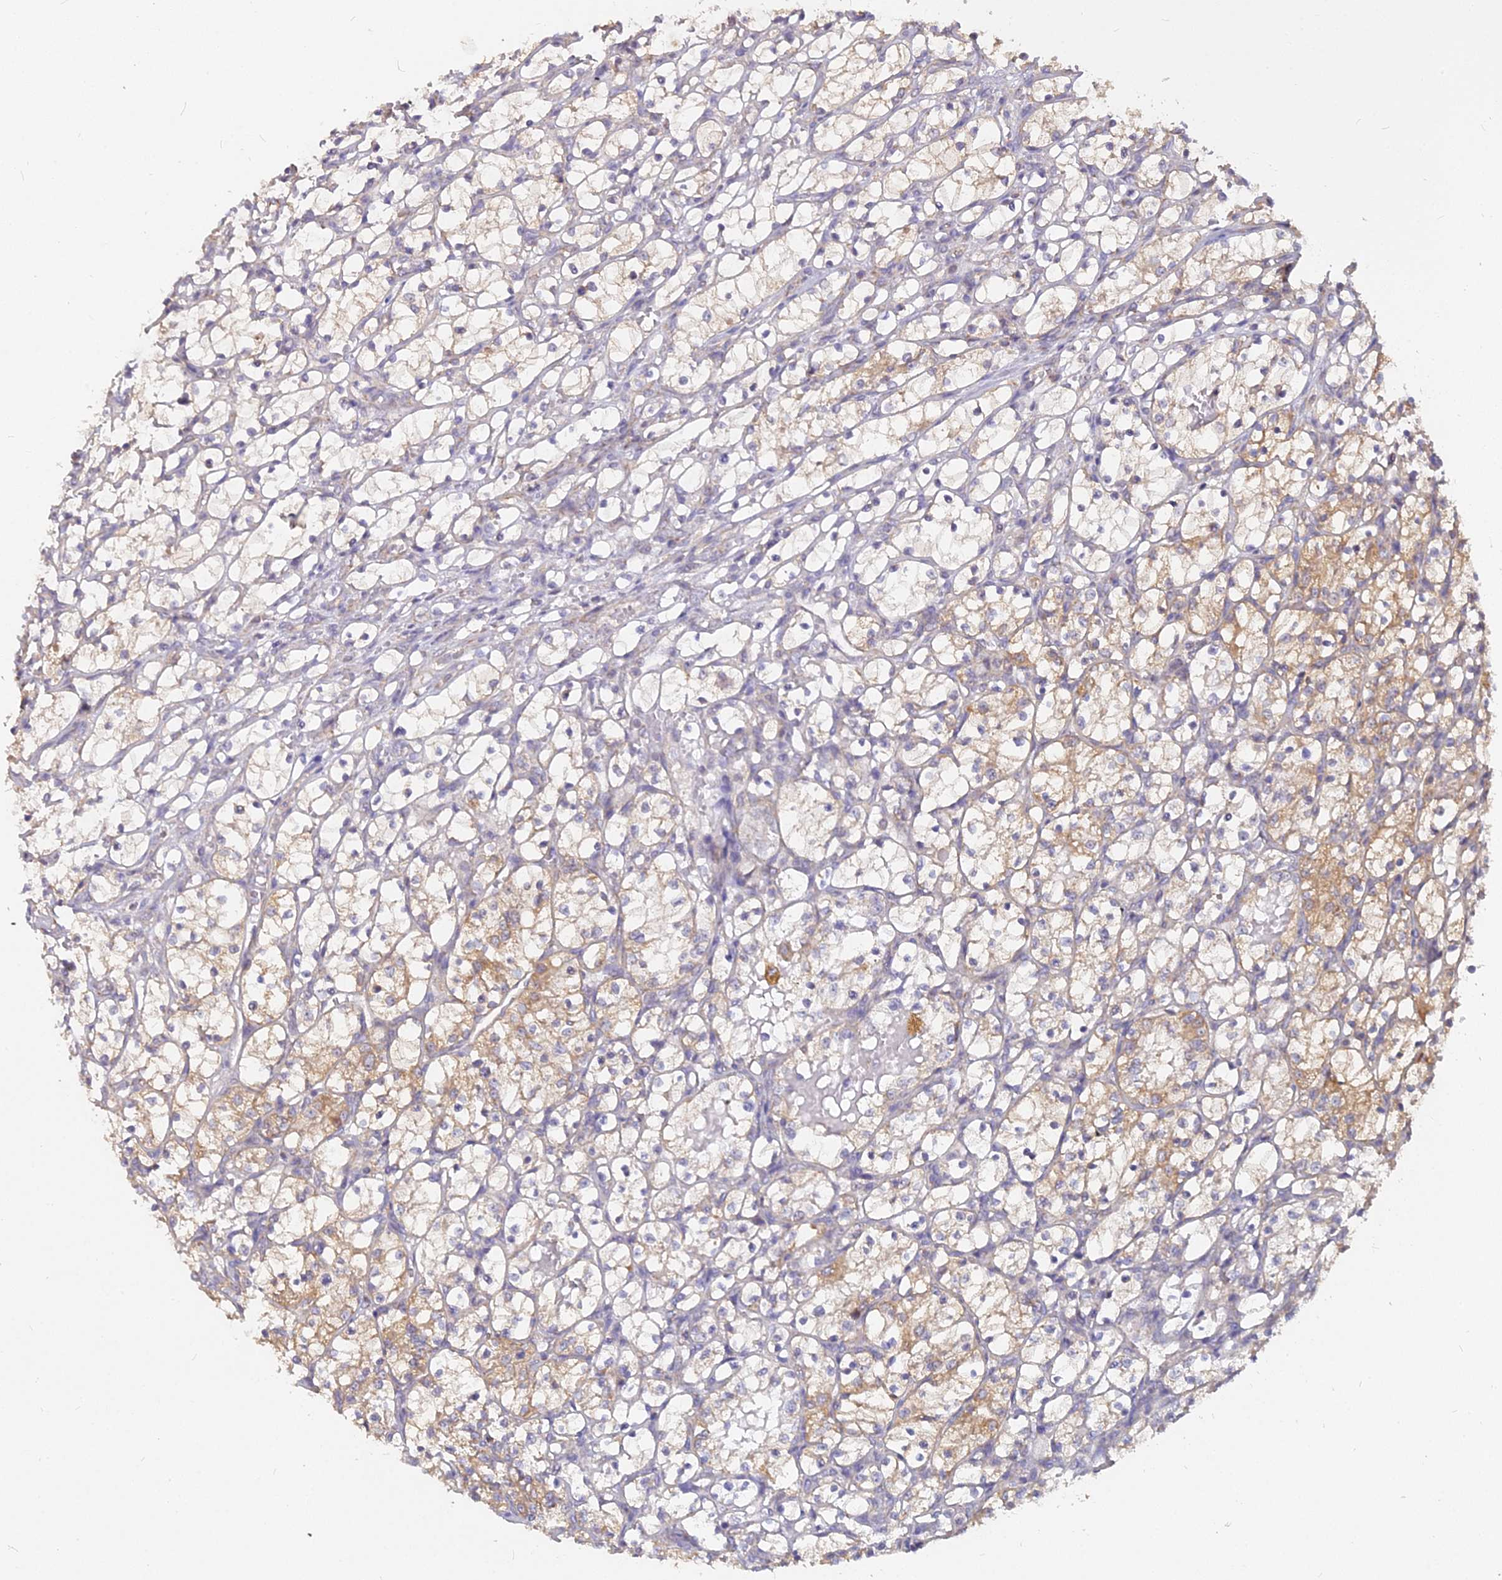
{"staining": {"intensity": "moderate", "quantity": "<25%", "location": "cytoplasmic/membranous"}, "tissue": "renal cancer", "cell_type": "Tumor cells", "image_type": "cancer", "snomed": [{"axis": "morphology", "description": "Adenocarcinoma, NOS"}, {"axis": "topography", "description": "Kidney"}], "caption": "An immunohistochemistry (IHC) histopathology image of neoplastic tissue is shown. Protein staining in brown shows moderate cytoplasmic/membranous positivity in renal cancer within tumor cells. Using DAB (3,3'-diaminobenzidine) (brown) and hematoxylin (blue) stains, captured at high magnification using brightfield microscopy.", "gene": "MICU2", "patient": {"sex": "female", "age": 69}}